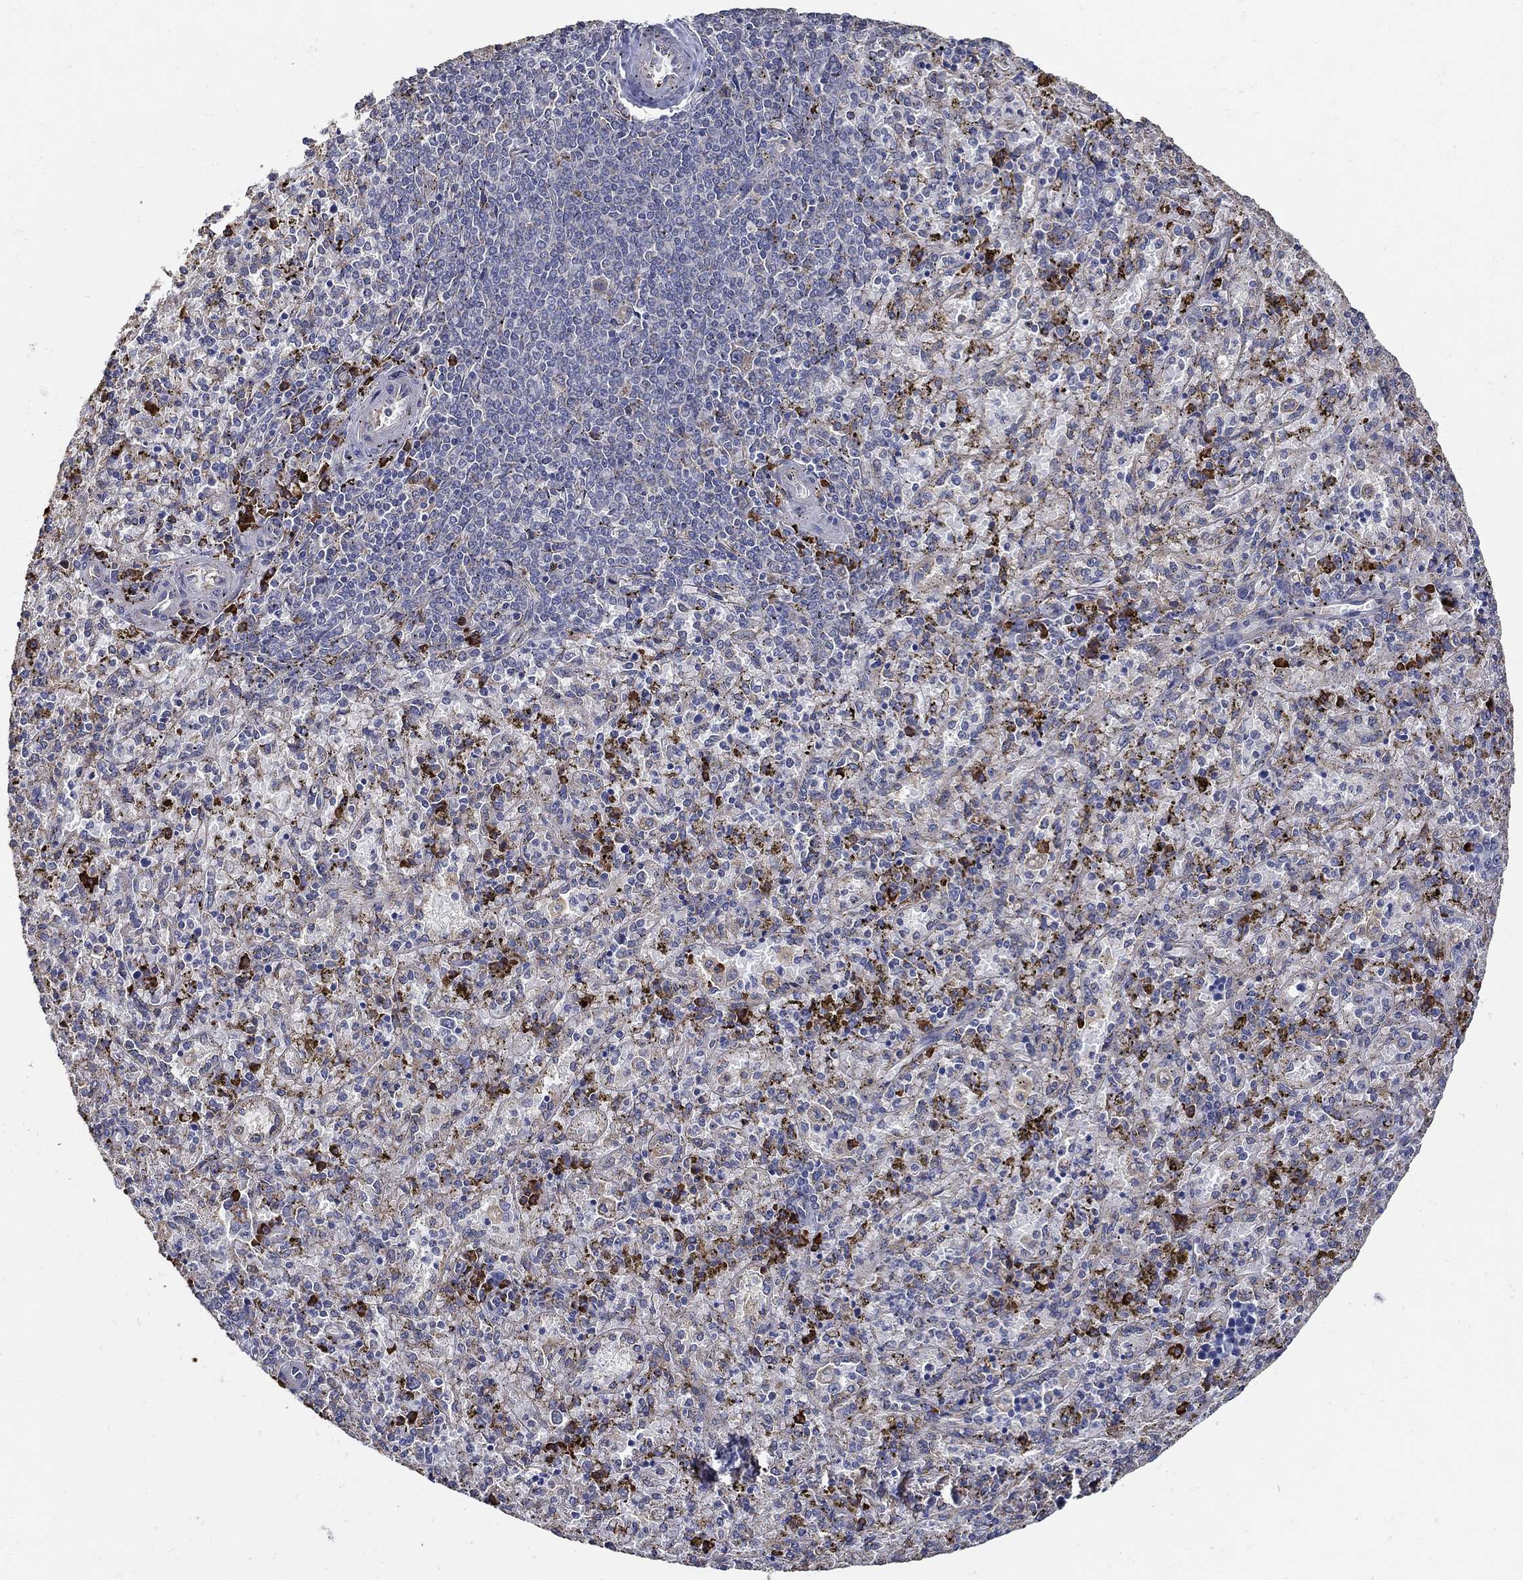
{"staining": {"intensity": "strong", "quantity": "<25%", "location": "cytoplasmic/membranous"}, "tissue": "spleen", "cell_type": "Cells in red pulp", "image_type": "normal", "snomed": [{"axis": "morphology", "description": "Normal tissue, NOS"}, {"axis": "topography", "description": "Spleen"}], "caption": "Immunohistochemical staining of normal spleen displays medium levels of strong cytoplasmic/membranous staining in approximately <25% of cells in red pulp.", "gene": "EMILIN3", "patient": {"sex": "female", "age": 50}}